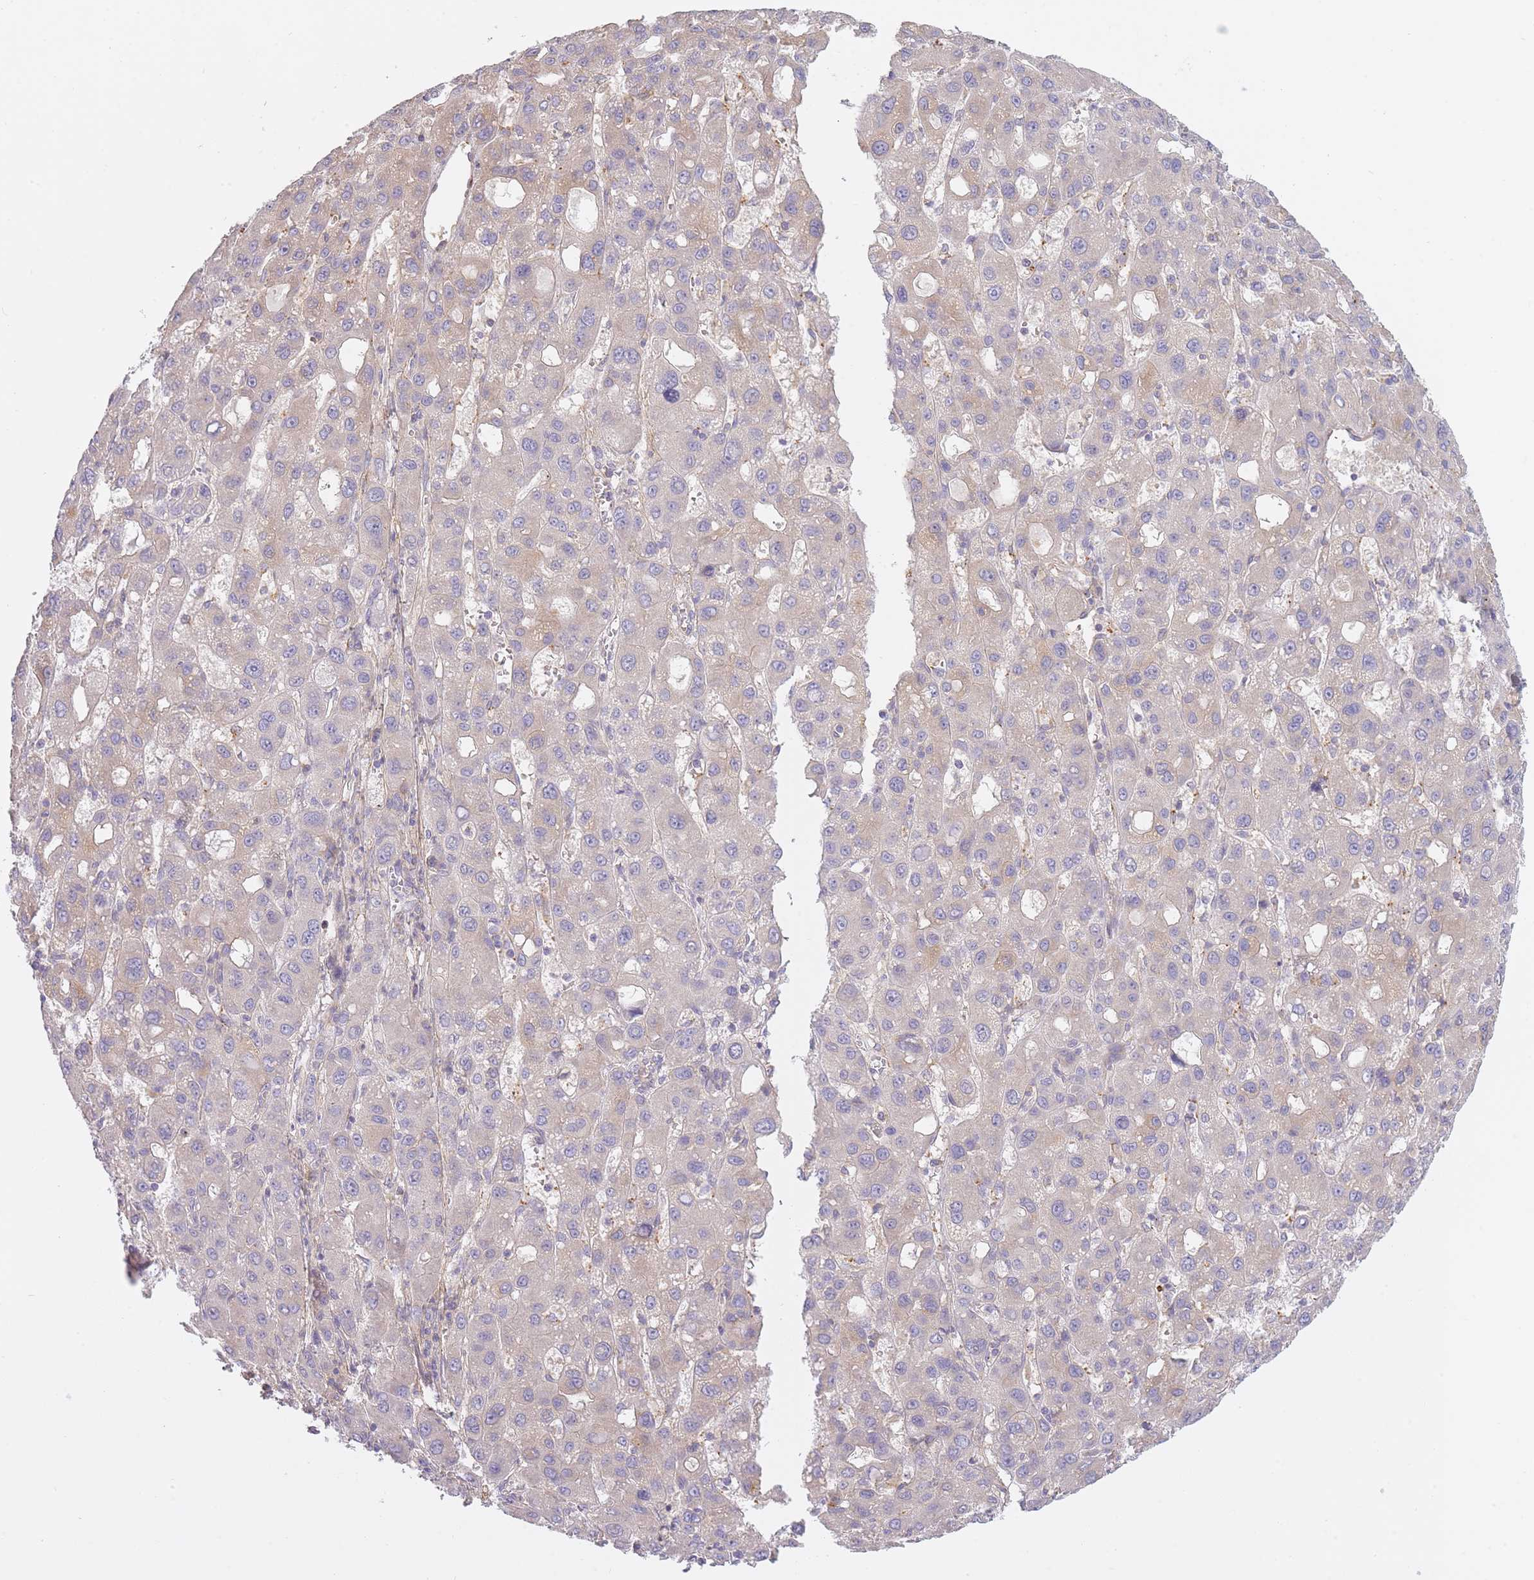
{"staining": {"intensity": "weak", "quantity": "<25%", "location": "cytoplasmic/membranous"}, "tissue": "liver cancer", "cell_type": "Tumor cells", "image_type": "cancer", "snomed": [{"axis": "morphology", "description": "Carcinoma, Hepatocellular, NOS"}, {"axis": "topography", "description": "Liver"}], "caption": "The photomicrograph exhibits no staining of tumor cells in liver cancer. (DAB immunohistochemistry (IHC) with hematoxylin counter stain).", "gene": "AP3M2", "patient": {"sex": "male", "age": 55}}